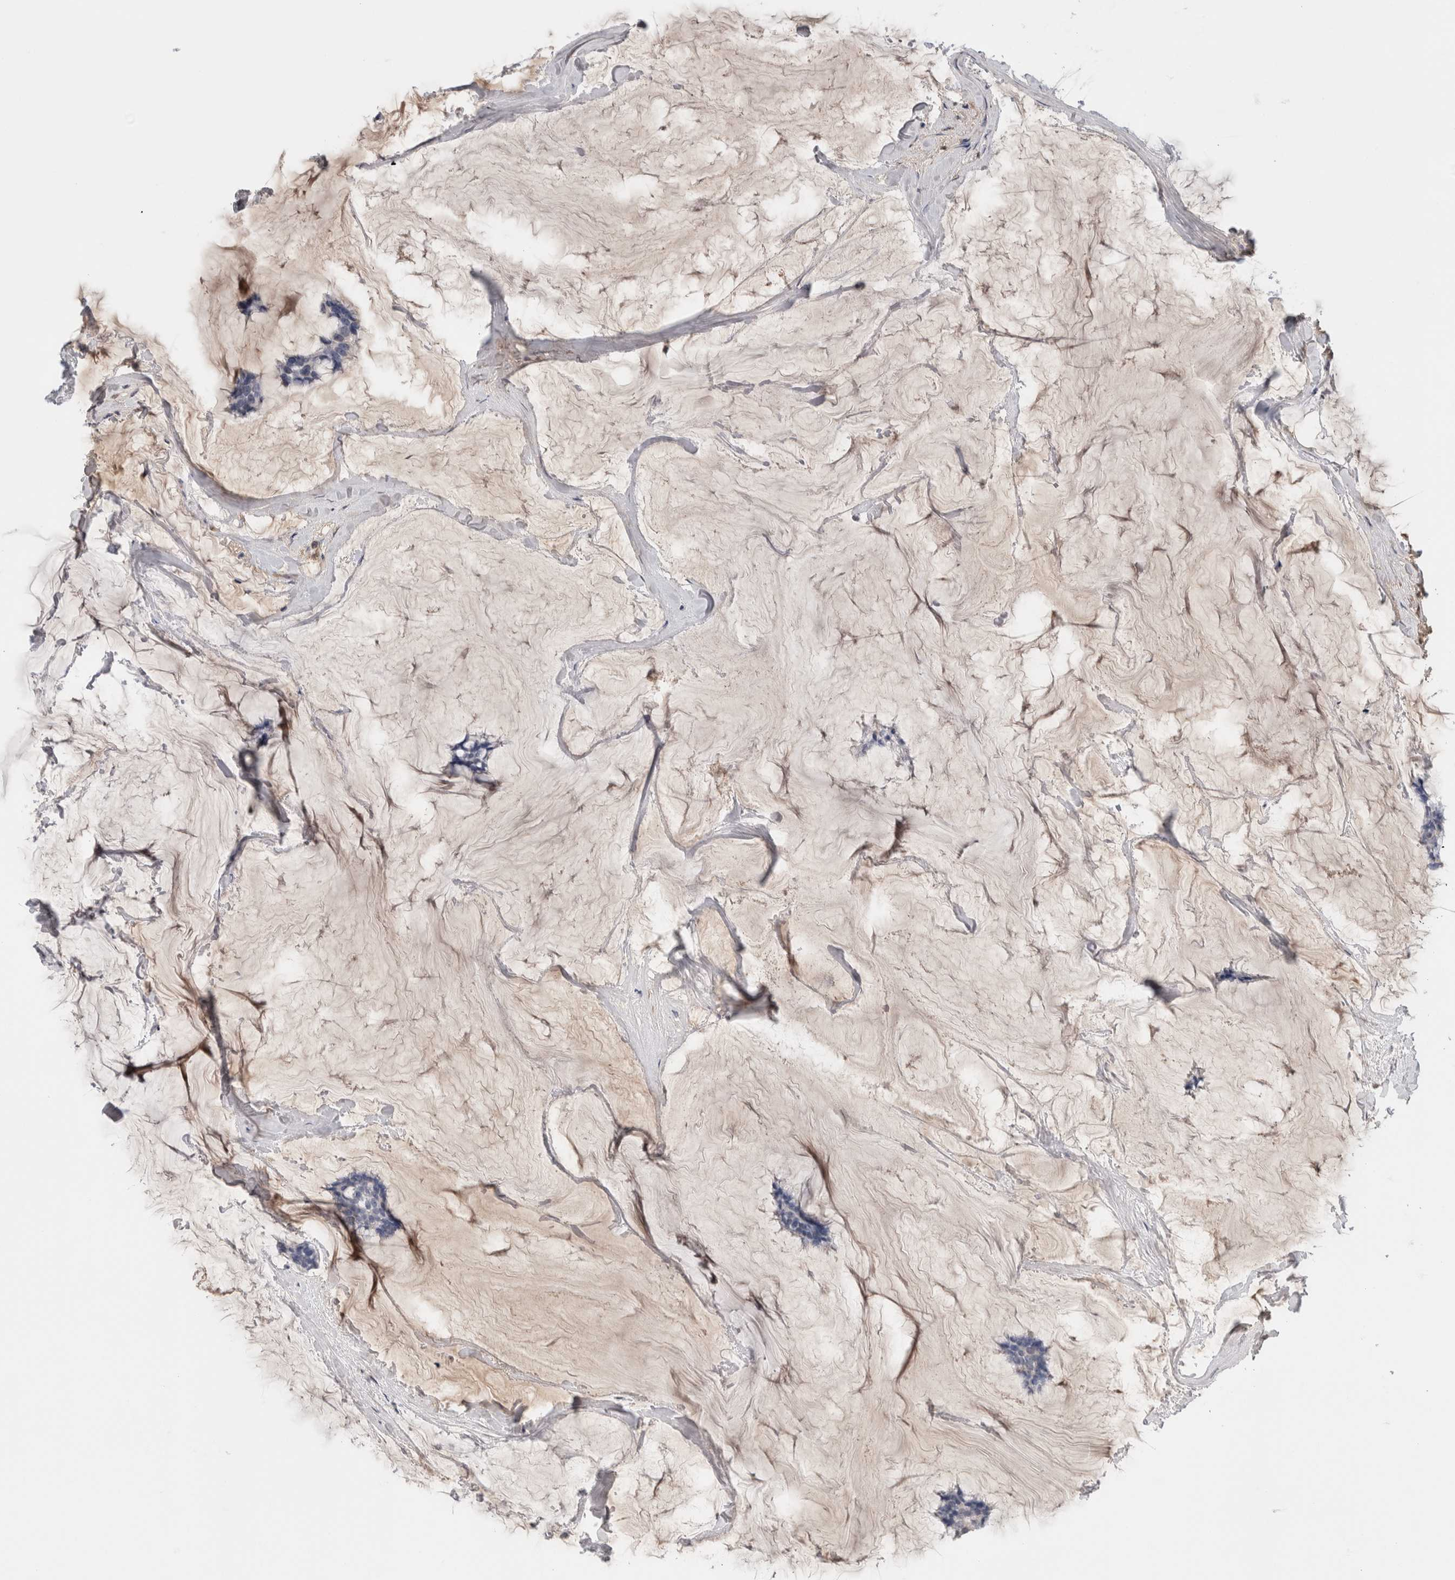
{"staining": {"intensity": "negative", "quantity": "none", "location": "none"}, "tissue": "breast cancer", "cell_type": "Tumor cells", "image_type": "cancer", "snomed": [{"axis": "morphology", "description": "Duct carcinoma"}, {"axis": "topography", "description": "Breast"}], "caption": "A high-resolution histopathology image shows IHC staining of infiltrating ductal carcinoma (breast), which displays no significant expression in tumor cells.", "gene": "FABP4", "patient": {"sex": "female", "age": 93}}